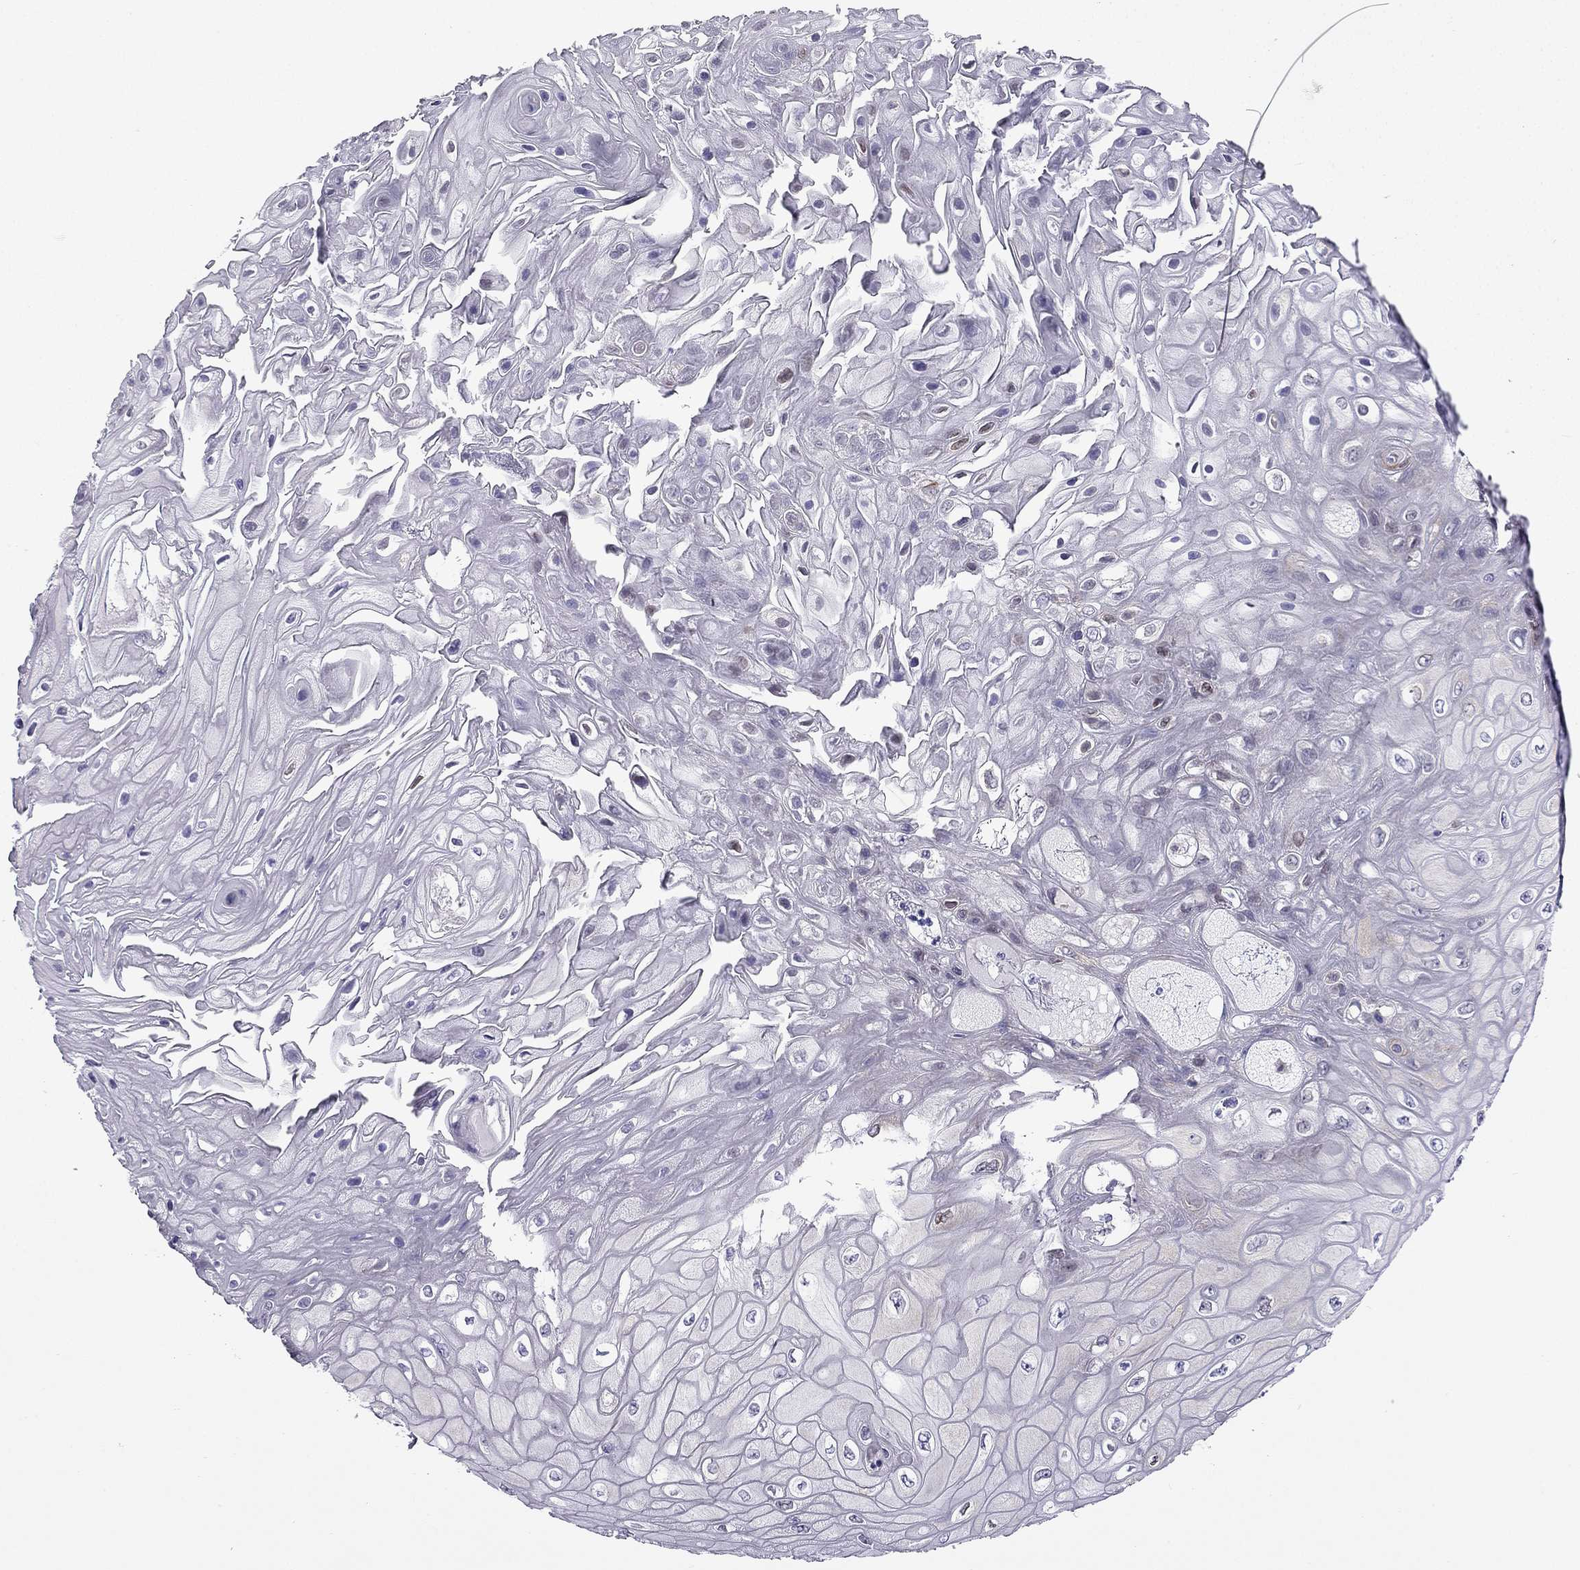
{"staining": {"intensity": "negative", "quantity": "none", "location": "none"}, "tissue": "skin cancer", "cell_type": "Tumor cells", "image_type": "cancer", "snomed": [{"axis": "morphology", "description": "Squamous cell carcinoma, NOS"}, {"axis": "topography", "description": "Skin"}], "caption": "A micrograph of skin cancer stained for a protein exhibits no brown staining in tumor cells.", "gene": "IKBIP", "patient": {"sex": "male", "age": 62}}